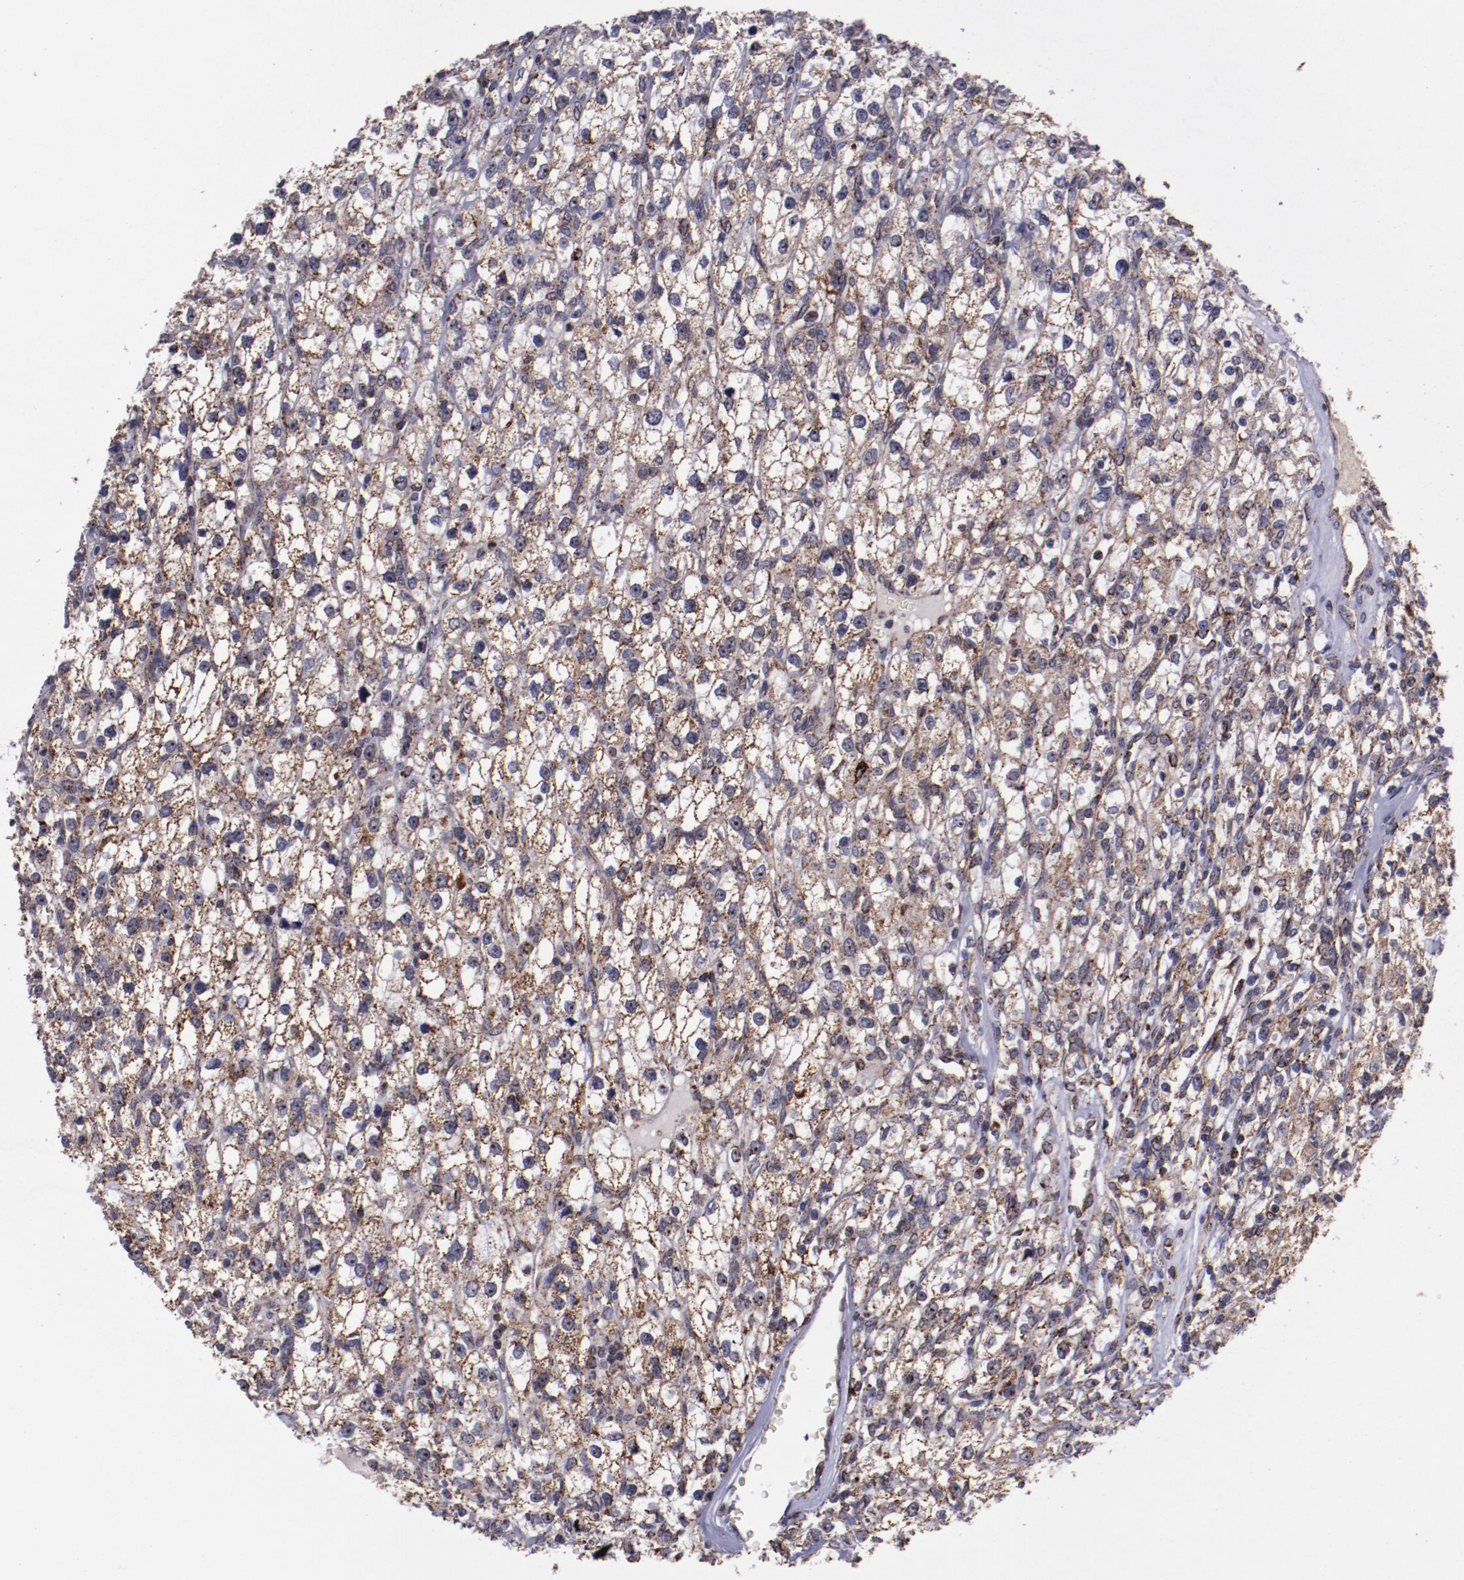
{"staining": {"intensity": "weak", "quantity": ">75%", "location": "cytoplasmic/membranous"}, "tissue": "renal cancer", "cell_type": "Tumor cells", "image_type": "cancer", "snomed": [{"axis": "morphology", "description": "Adenocarcinoma, NOS"}, {"axis": "topography", "description": "Kidney"}], "caption": "A micrograph of human adenocarcinoma (renal) stained for a protein displays weak cytoplasmic/membranous brown staining in tumor cells.", "gene": "LONP1", "patient": {"sex": "female", "age": 62}}